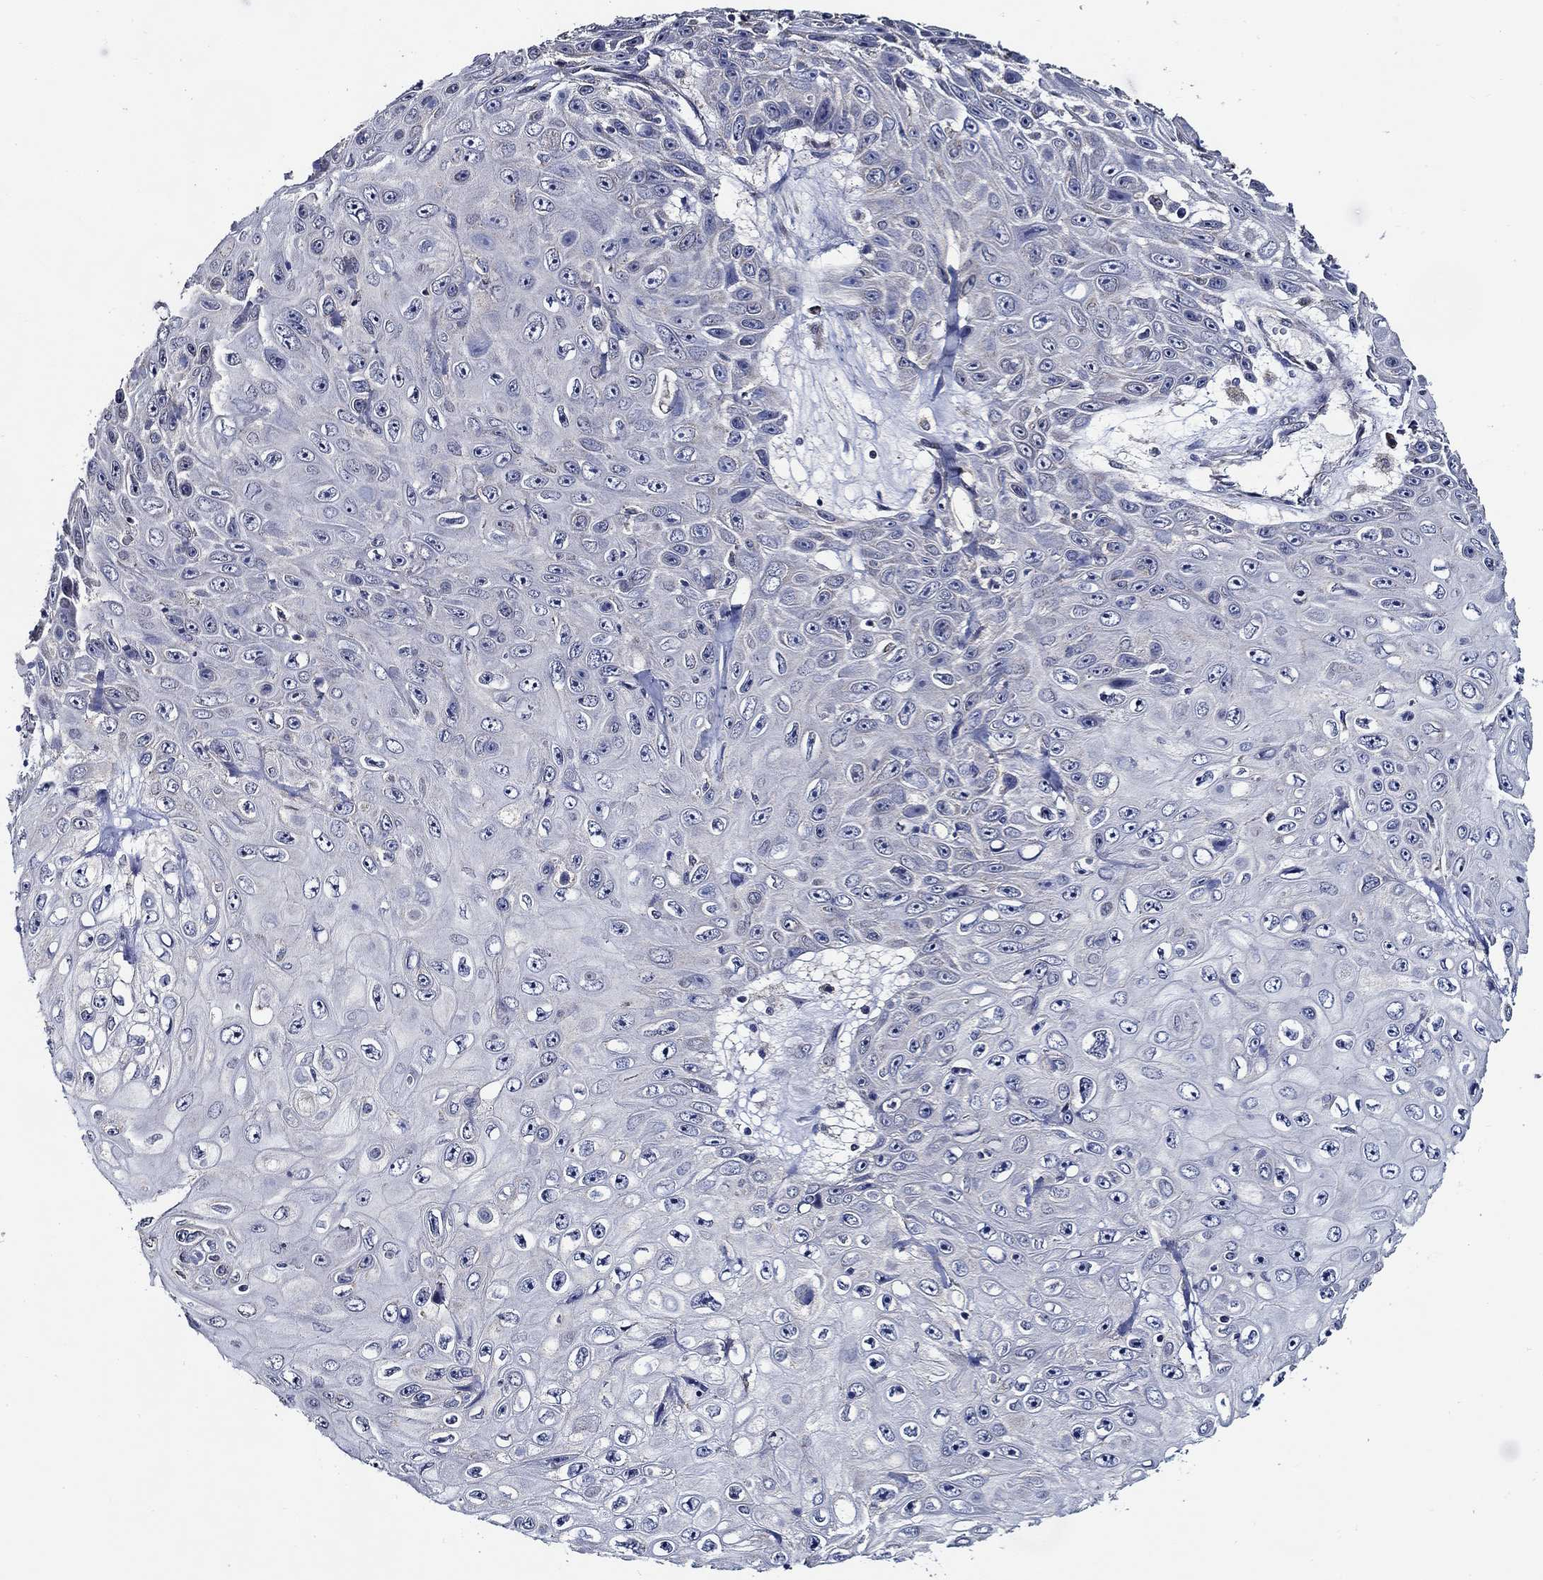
{"staining": {"intensity": "negative", "quantity": "none", "location": "none"}, "tissue": "skin cancer", "cell_type": "Tumor cells", "image_type": "cancer", "snomed": [{"axis": "morphology", "description": "Squamous cell carcinoma, NOS"}, {"axis": "topography", "description": "Skin"}], "caption": "This is a micrograph of immunohistochemistry staining of skin cancer (squamous cell carcinoma), which shows no staining in tumor cells. Brightfield microscopy of immunohistochemistry stained with DAB (brown) and hematoxylin (blue), captured at high magnification.", "gene": "WDR53", "patient": {"sex": "male", "age": 82}}